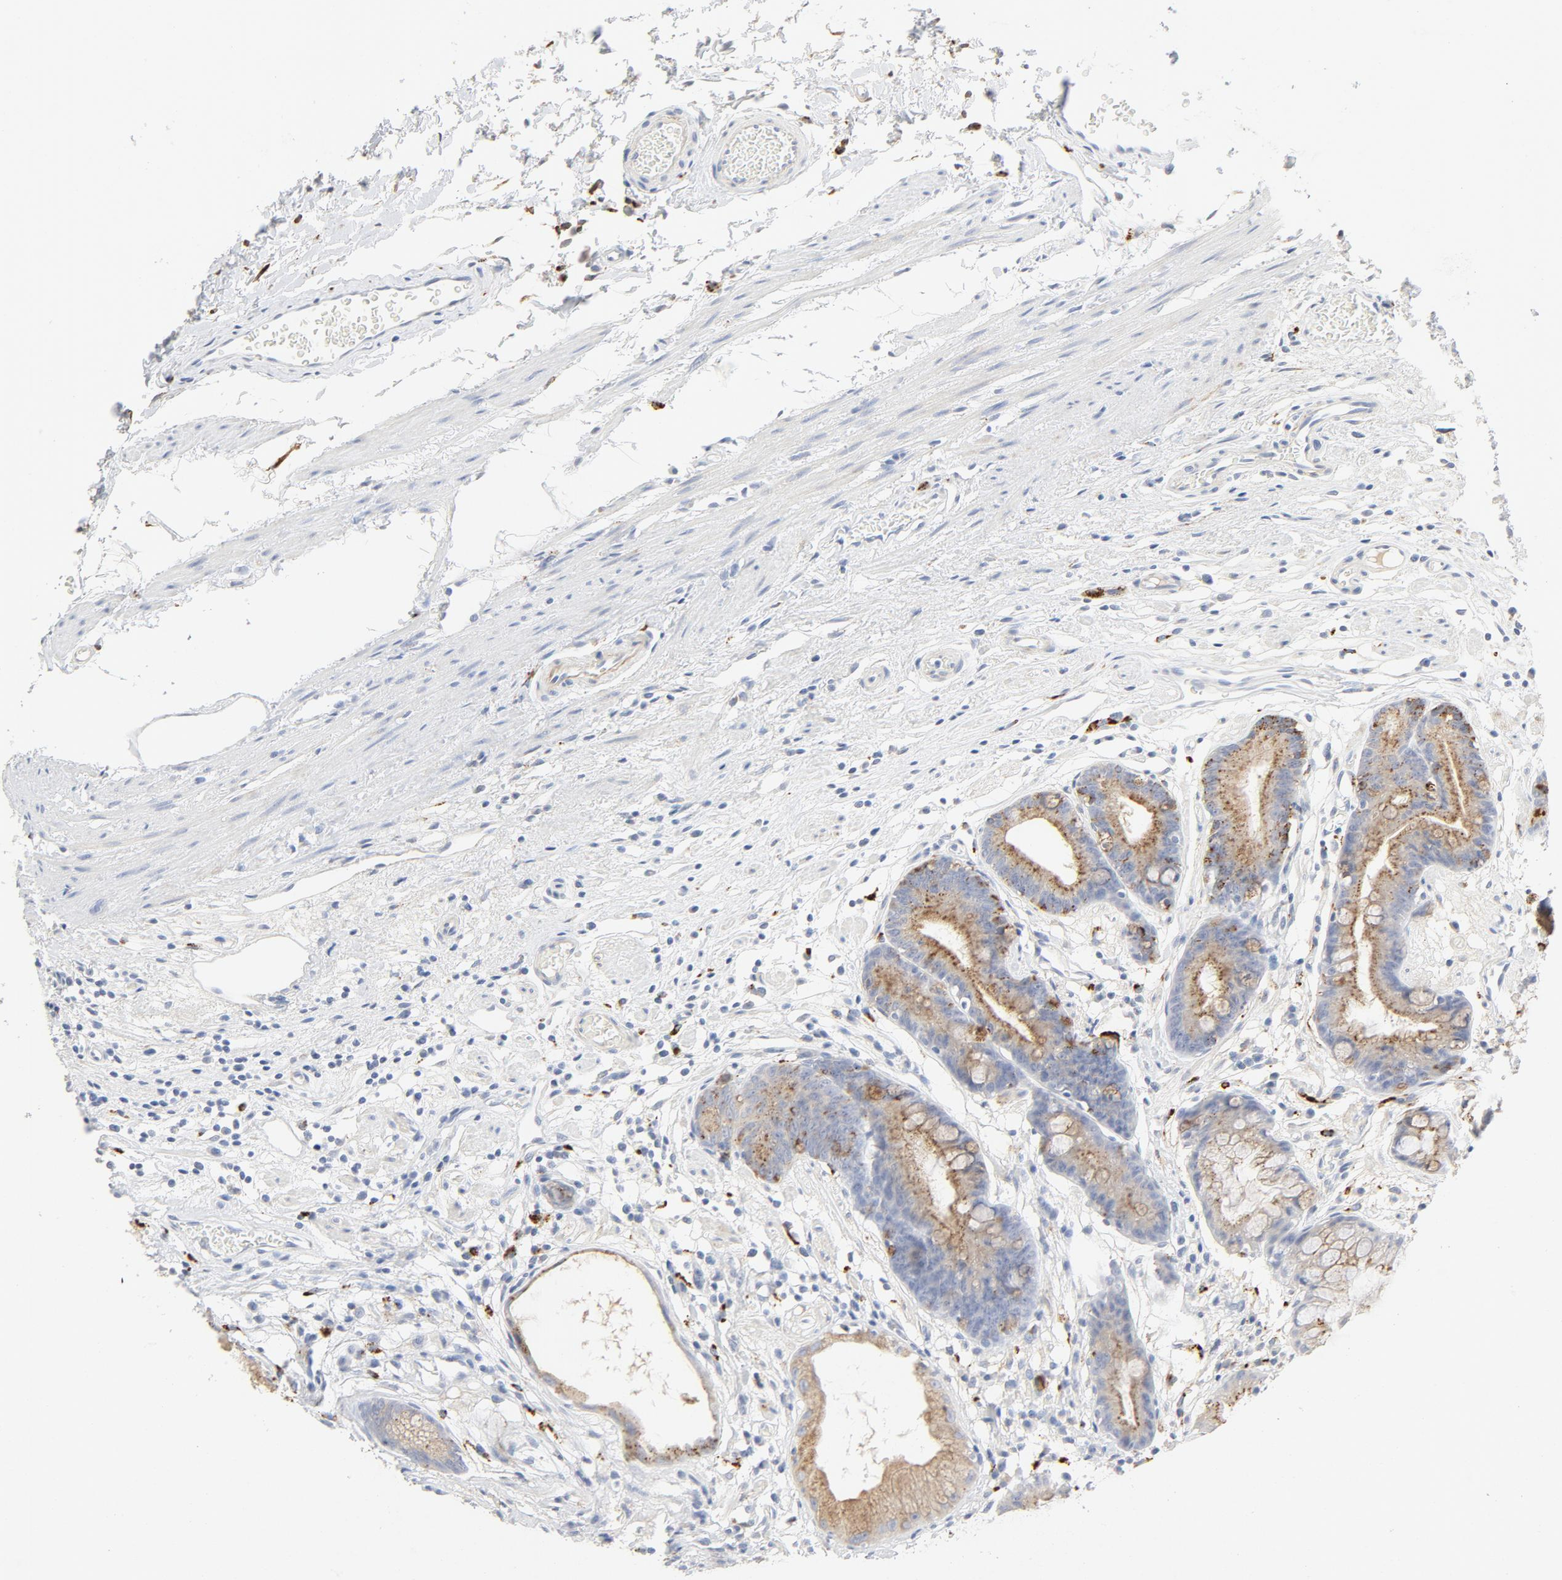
{"staining": {"intensity": "strong", "quantity": "25%-75%", "location": "cytoplasmic/membranous"}, "tissue": "stomach", "cell_type": "Glandular cells", "image_type": "normal", "snomed": [{"axis": "morphology", "description": "Normal tissue, NOS"}, {"axis": "morphology", "description": "Inflammation, NOS"}, {"axis": "topography", "description": "Stomach, lower"}], "caption": "Glandular cells exhibit high levels of strong cytoplasmic/membranous positivity in about 25%-75% of cells in normal human stomach. Nuclei are stained in blue.", "gene": "MAGEB17", "patient": {"sex": "male", "age": 59}}